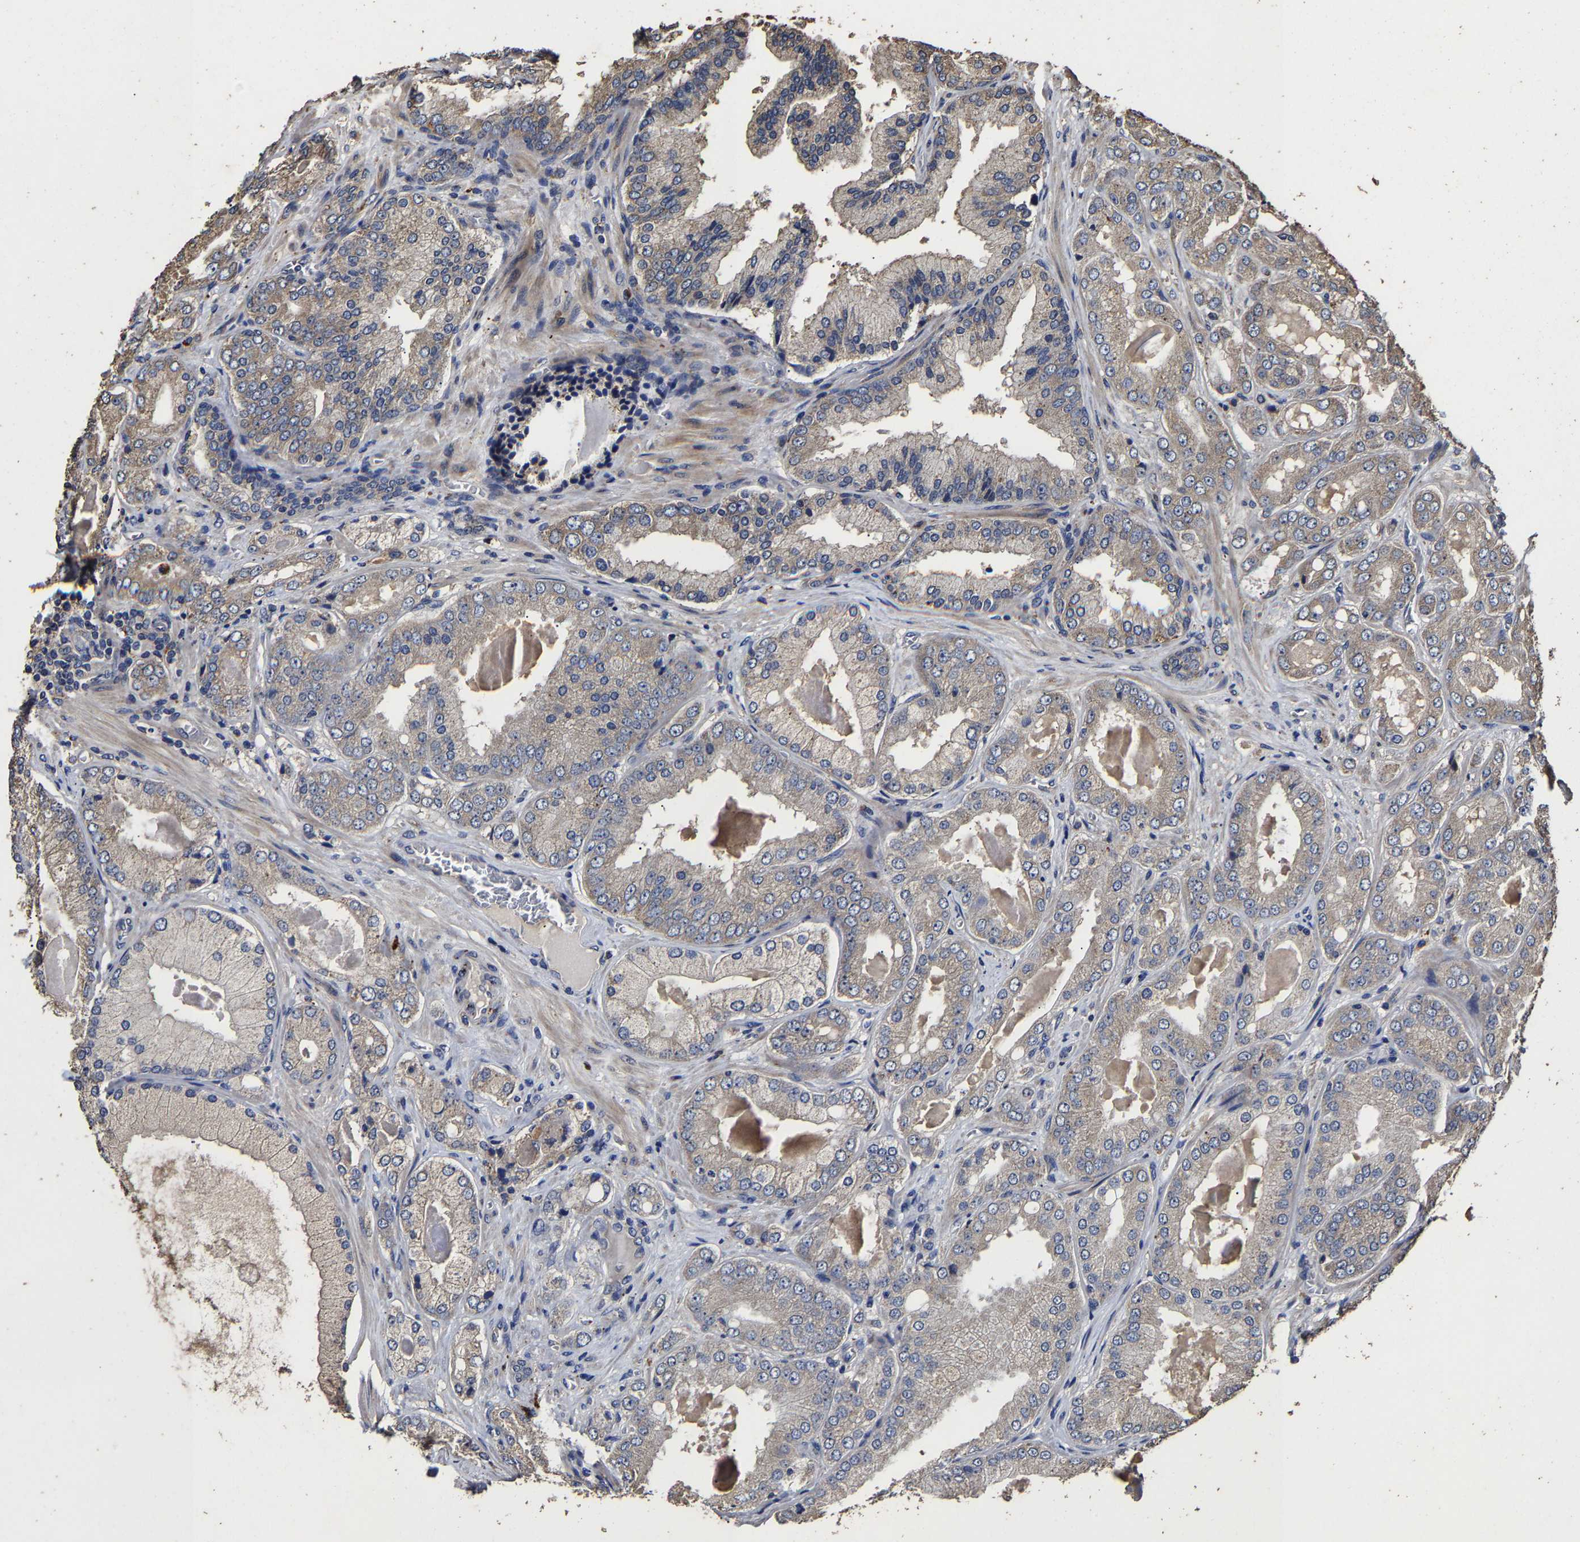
{"staining": {"intensity": "weak", "quantity": ">75%", "location": "cytoplasmic/membranous"}, "tissue": "prostate cancer", "cell_type": "Tumor cells", "image_type": "cancer", "snomed": [{"axis": "morphology", "description": "Adenocarcinoma, Low grade"}, {"axis": "topography", "description": "Prostate"}], "caption": "Tumor cells demonstrate low levels of weak cytoplasmic/membranous positivity in approximately >75% of cells in human prostate cancer.", "gene": "PPM1K", "patient": {"sex": "male", "age": 65}}